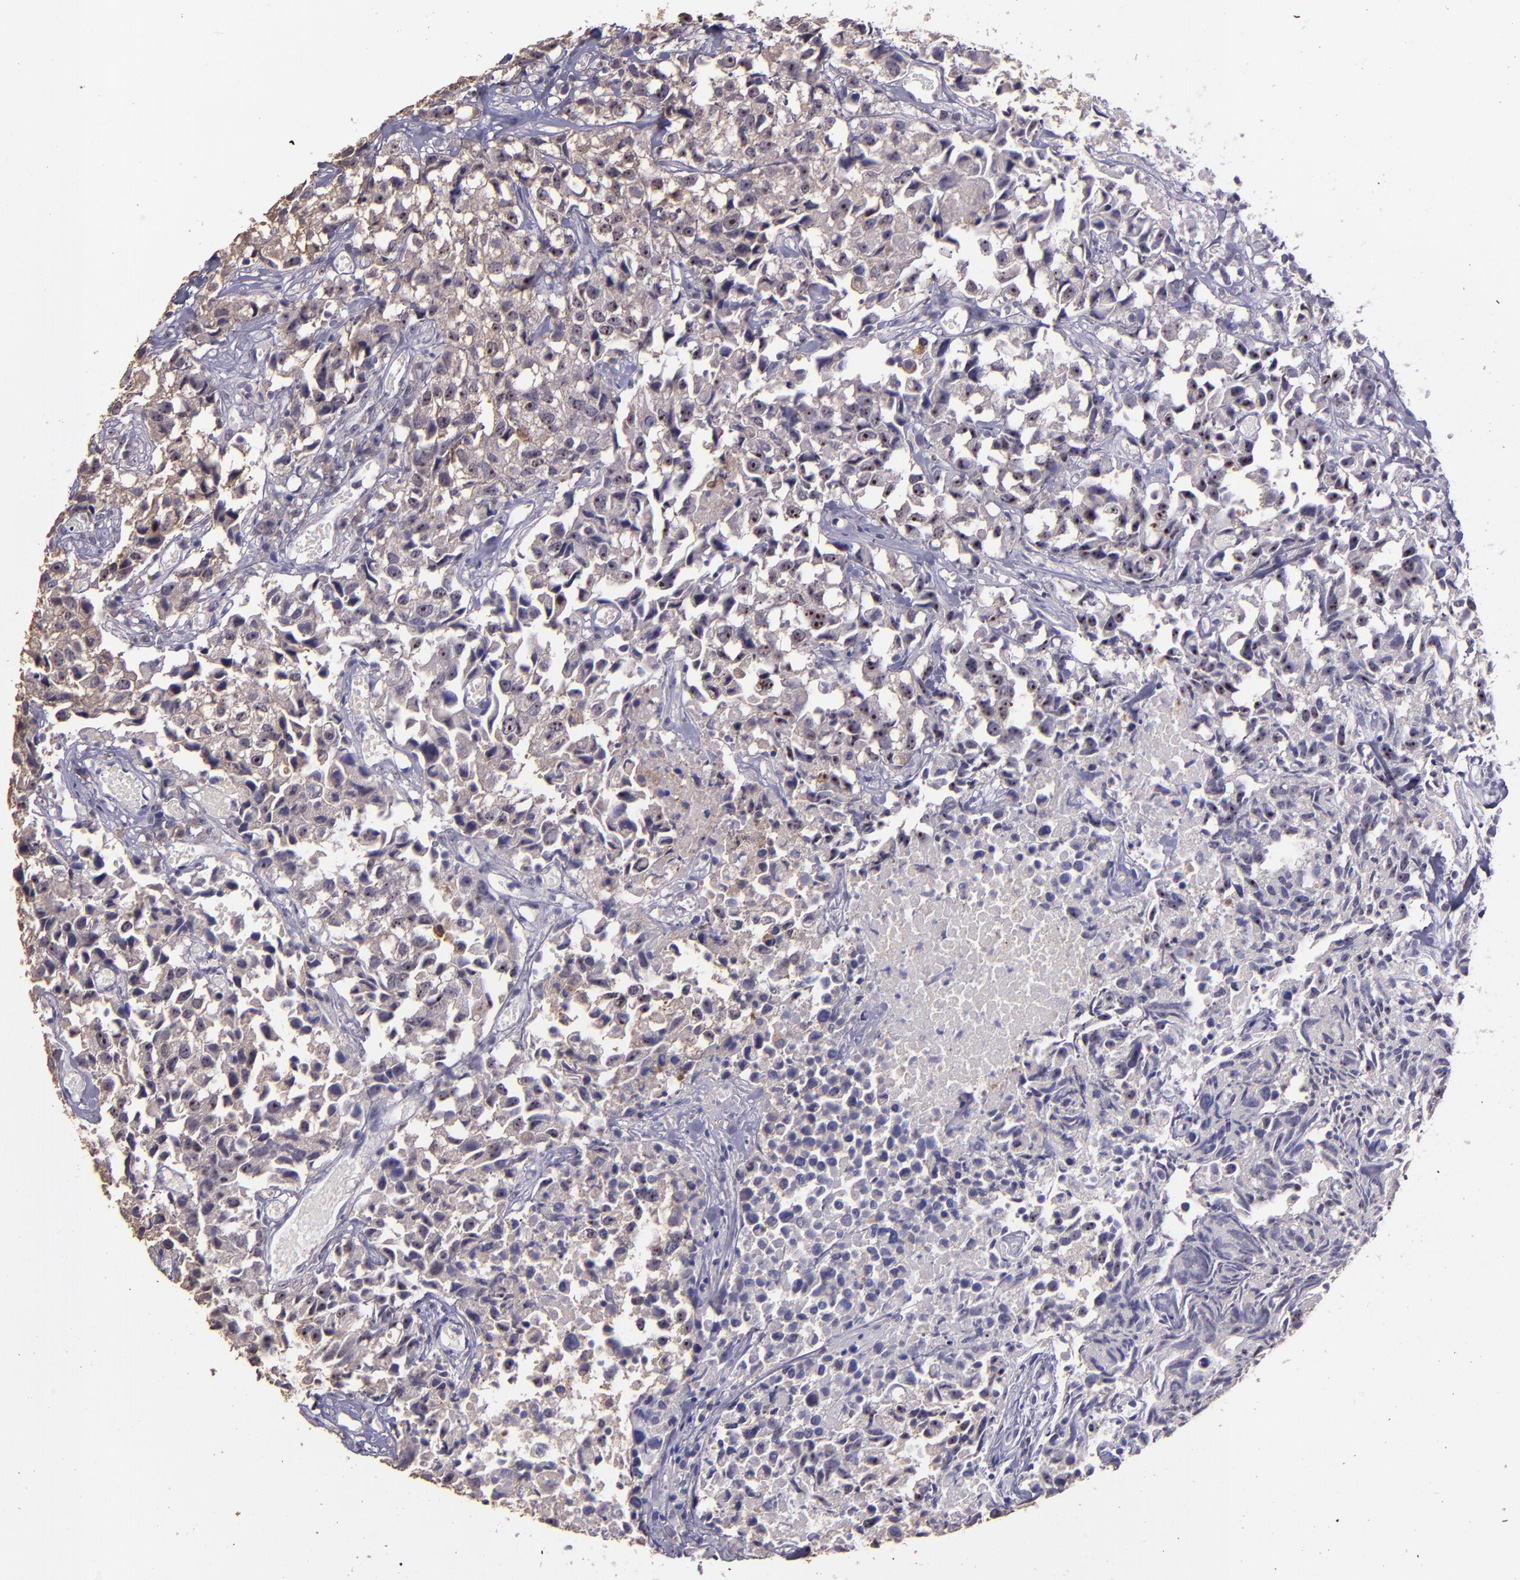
{"staining": {"intensity": "negative", "quantity": "none", "location": "none"}, "tissue": "urothelial cancer", "cell_type": "Tumor cells", "image_type": "cancer", "snomed": [{"axis": "morphology", "description": "Urothelial carcinoma, High grade"}, {"axis": "topography", "description": "Urinary bladder"}], "caption": "High power microscopy histopathology image of an immunohistochemistry photomicrograph of urothelial cancer, revealing no significant staining in tumor cells.", "gene": "PAPPA", "patient": {"sex": "female", "age": 75}}